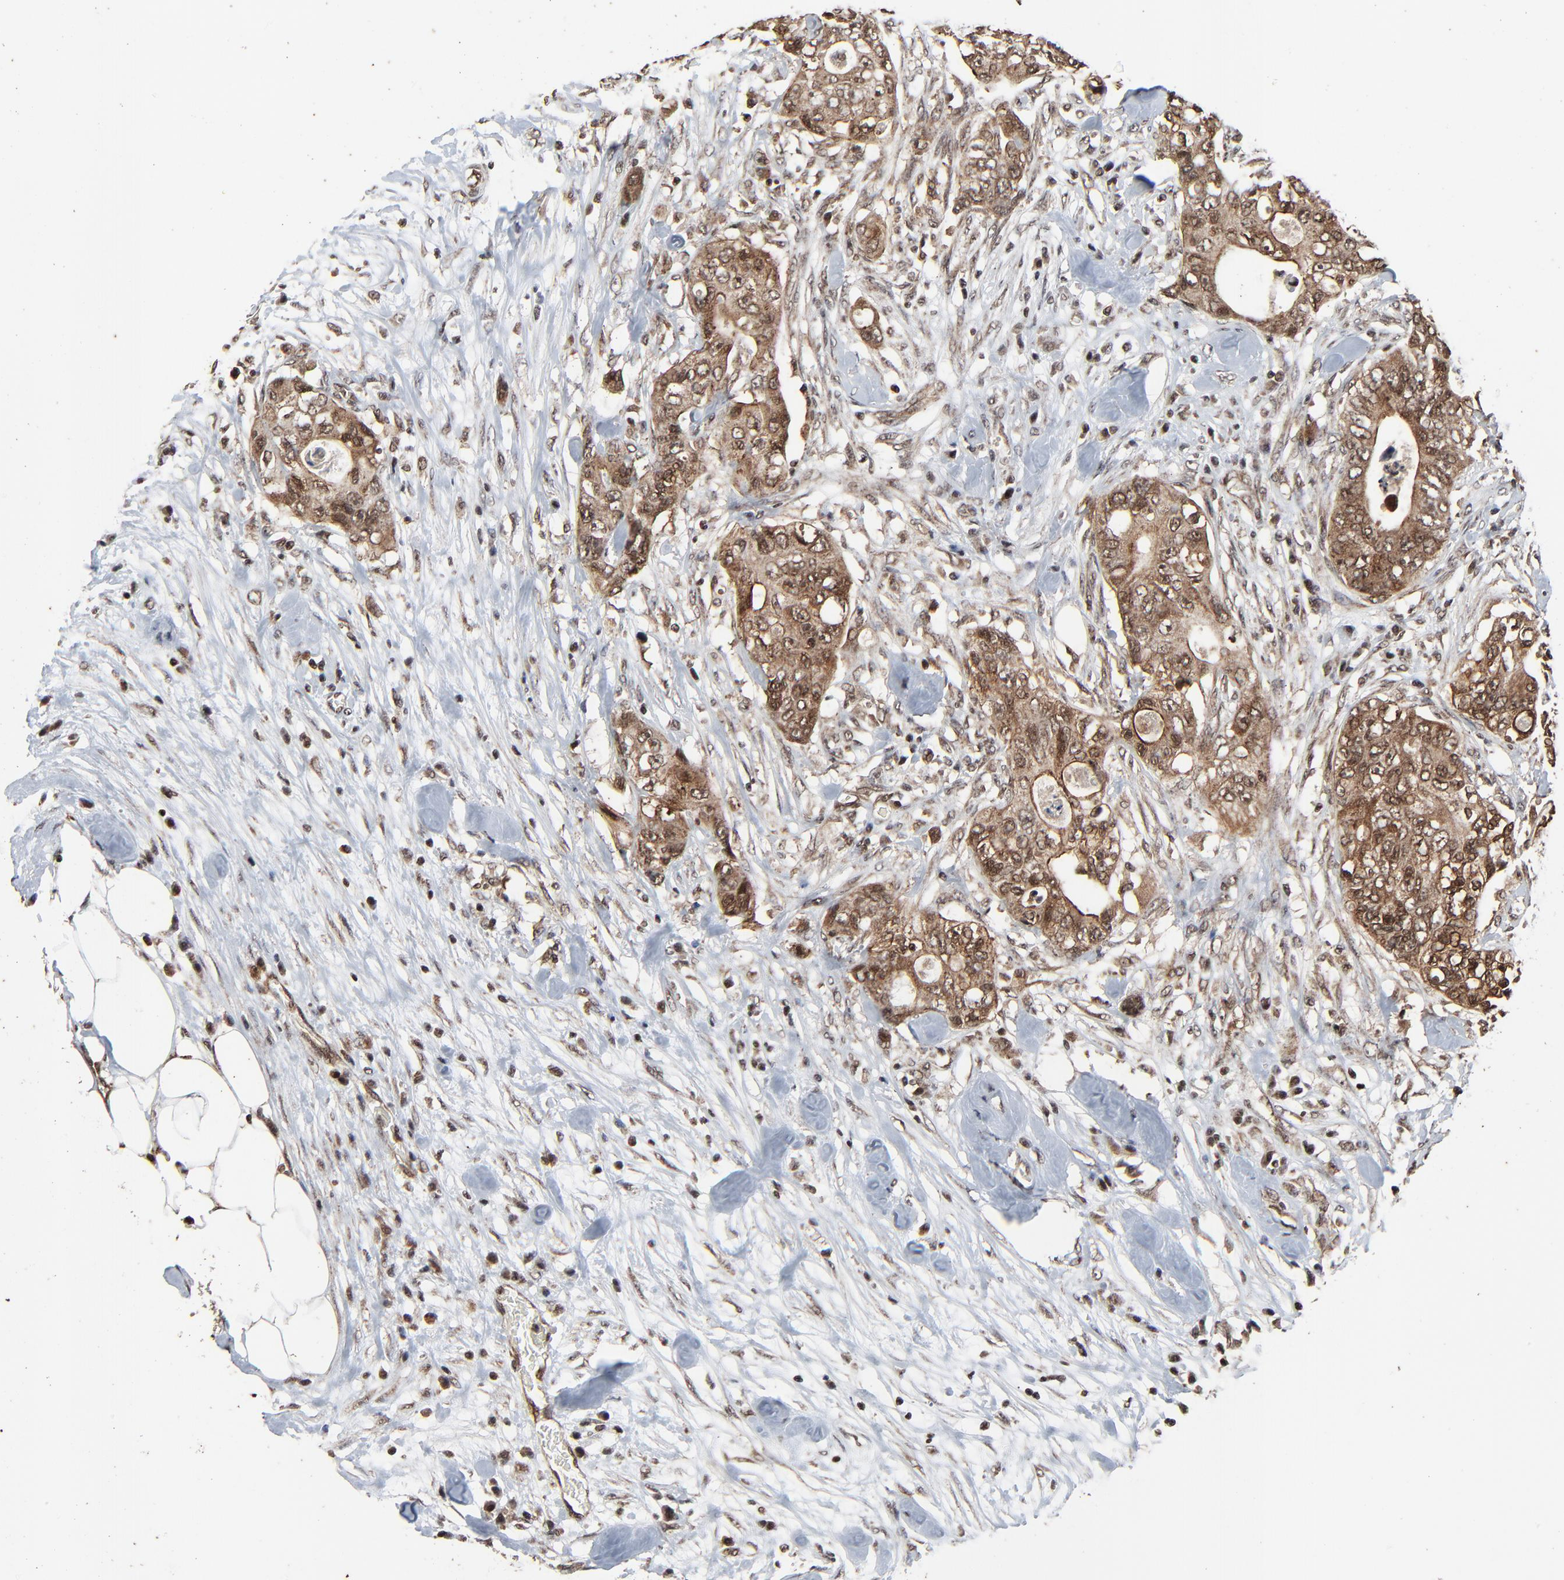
{"staining": {"intensity": "weak", "quantity": ">75%", "location": "cytoplasmic/membranous,nuclear"}, "tissue": "colorectal cancer", "cell_type": "Tumor cells", "image_type": "cancer", "snomed": [{"axis": "morphology", "description": "Adenocarcinoma, NOS"}, {"axis": "topography", "description": "Rectum"}], "caption": "High-power microscopy captured an IHC photomicrograph of colorectal cancer, revealing weak cytoplasmic/membranous and nuclear staining in about >75% of tumor cells.", "gene": "RHOJ", "patient": {"sex": "female", "age": 57}}